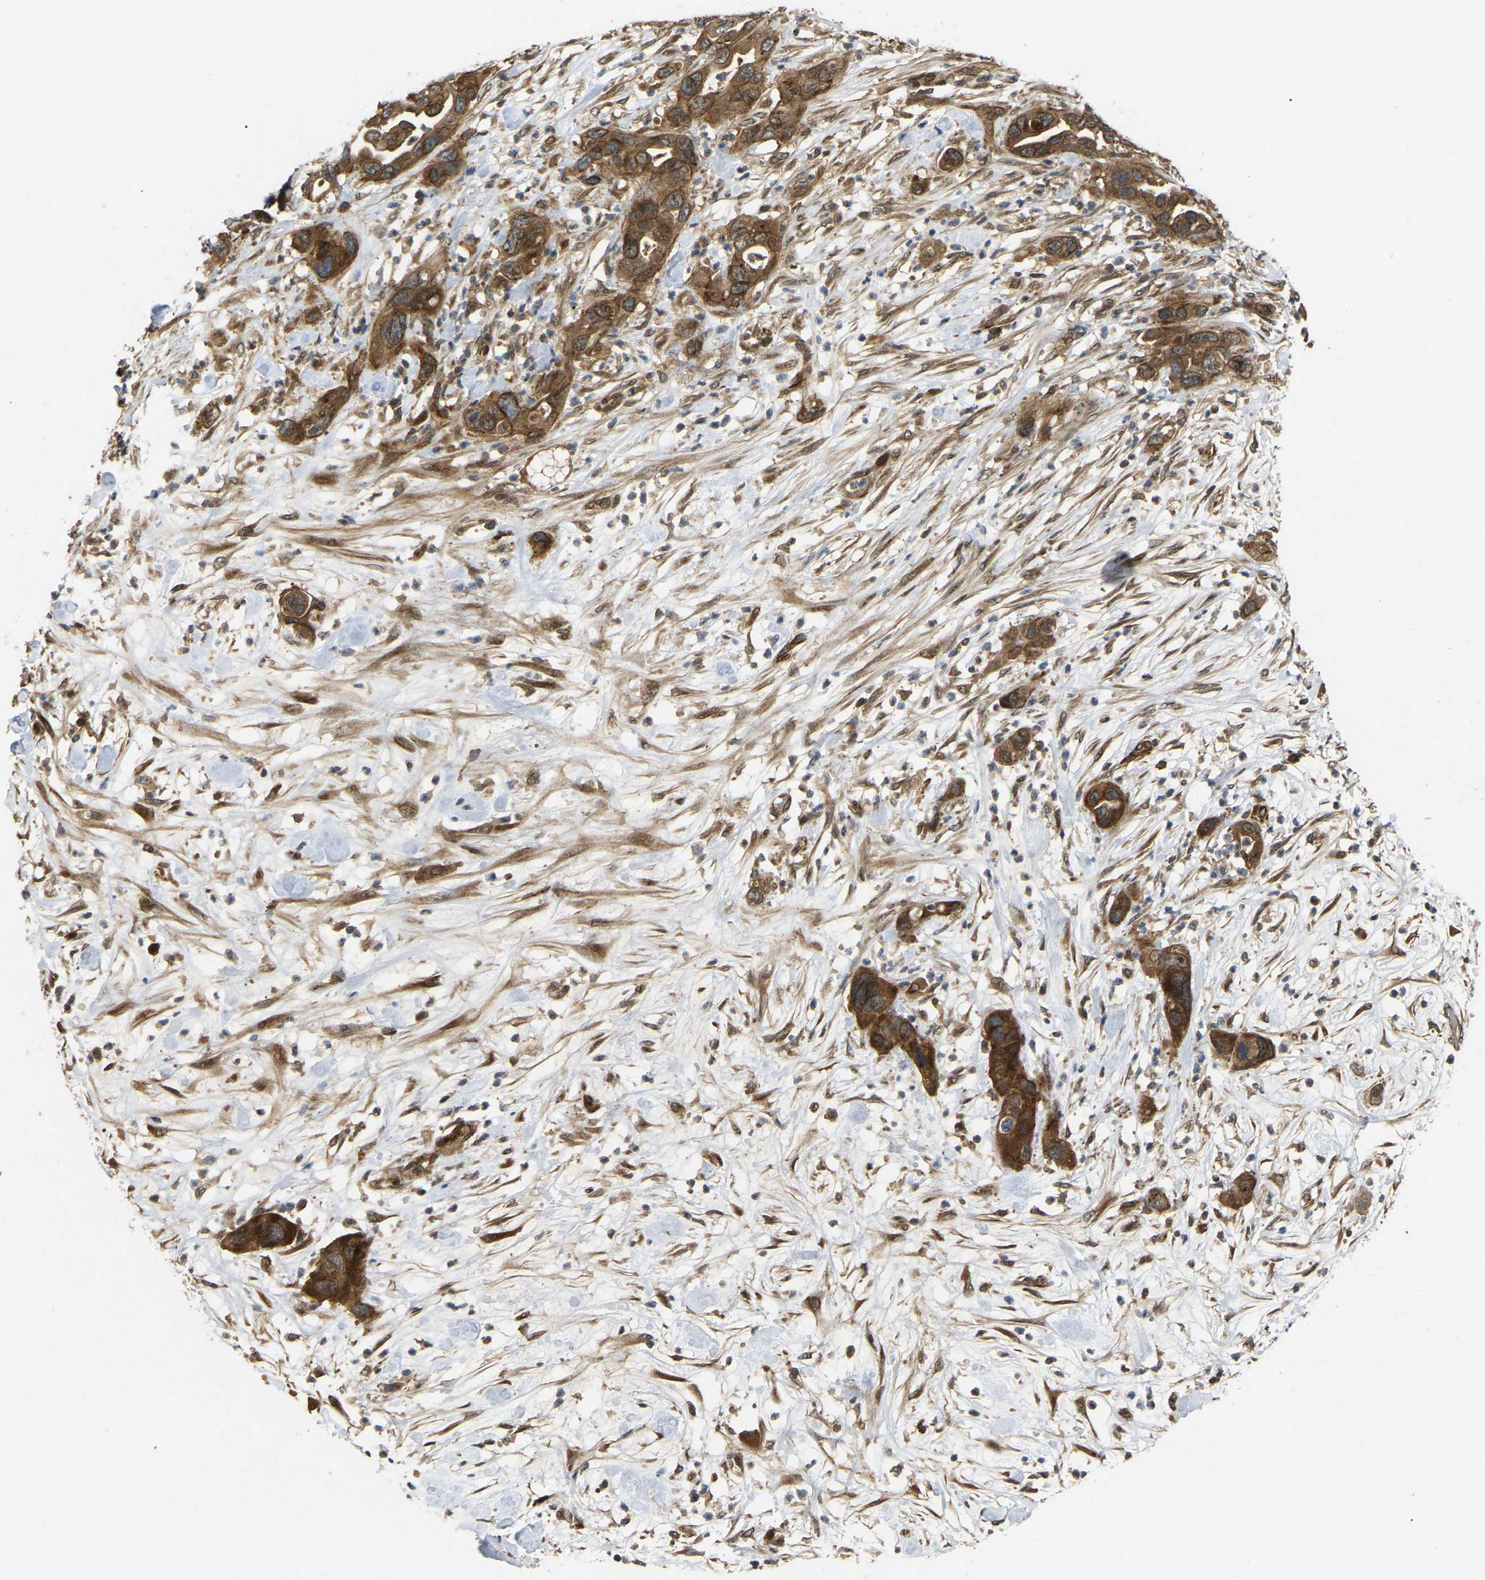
{"staining": {"intensity": "strong", "quantity": ">75%", "location": "cytoplasmic/membranous,nuclear"}, "tissue": "pancreatic cancer", "cell_type": "Tumor cells", "image_type": "cancer", "snomed": [{"axis": "morphology", "description": "Adenocarcinoma, NOS"}, {"axis": "topography", "description": "Pancreas"}], "caption": "Immunohistochemical staining of pancreatic adenocarcinoma exhibits strong cytoplasmic/membranous and nuclear protein expression in about >75% of tumor cells.", "gene": "KIAA1549", "patient": {"sex": "female", "age": 71}}